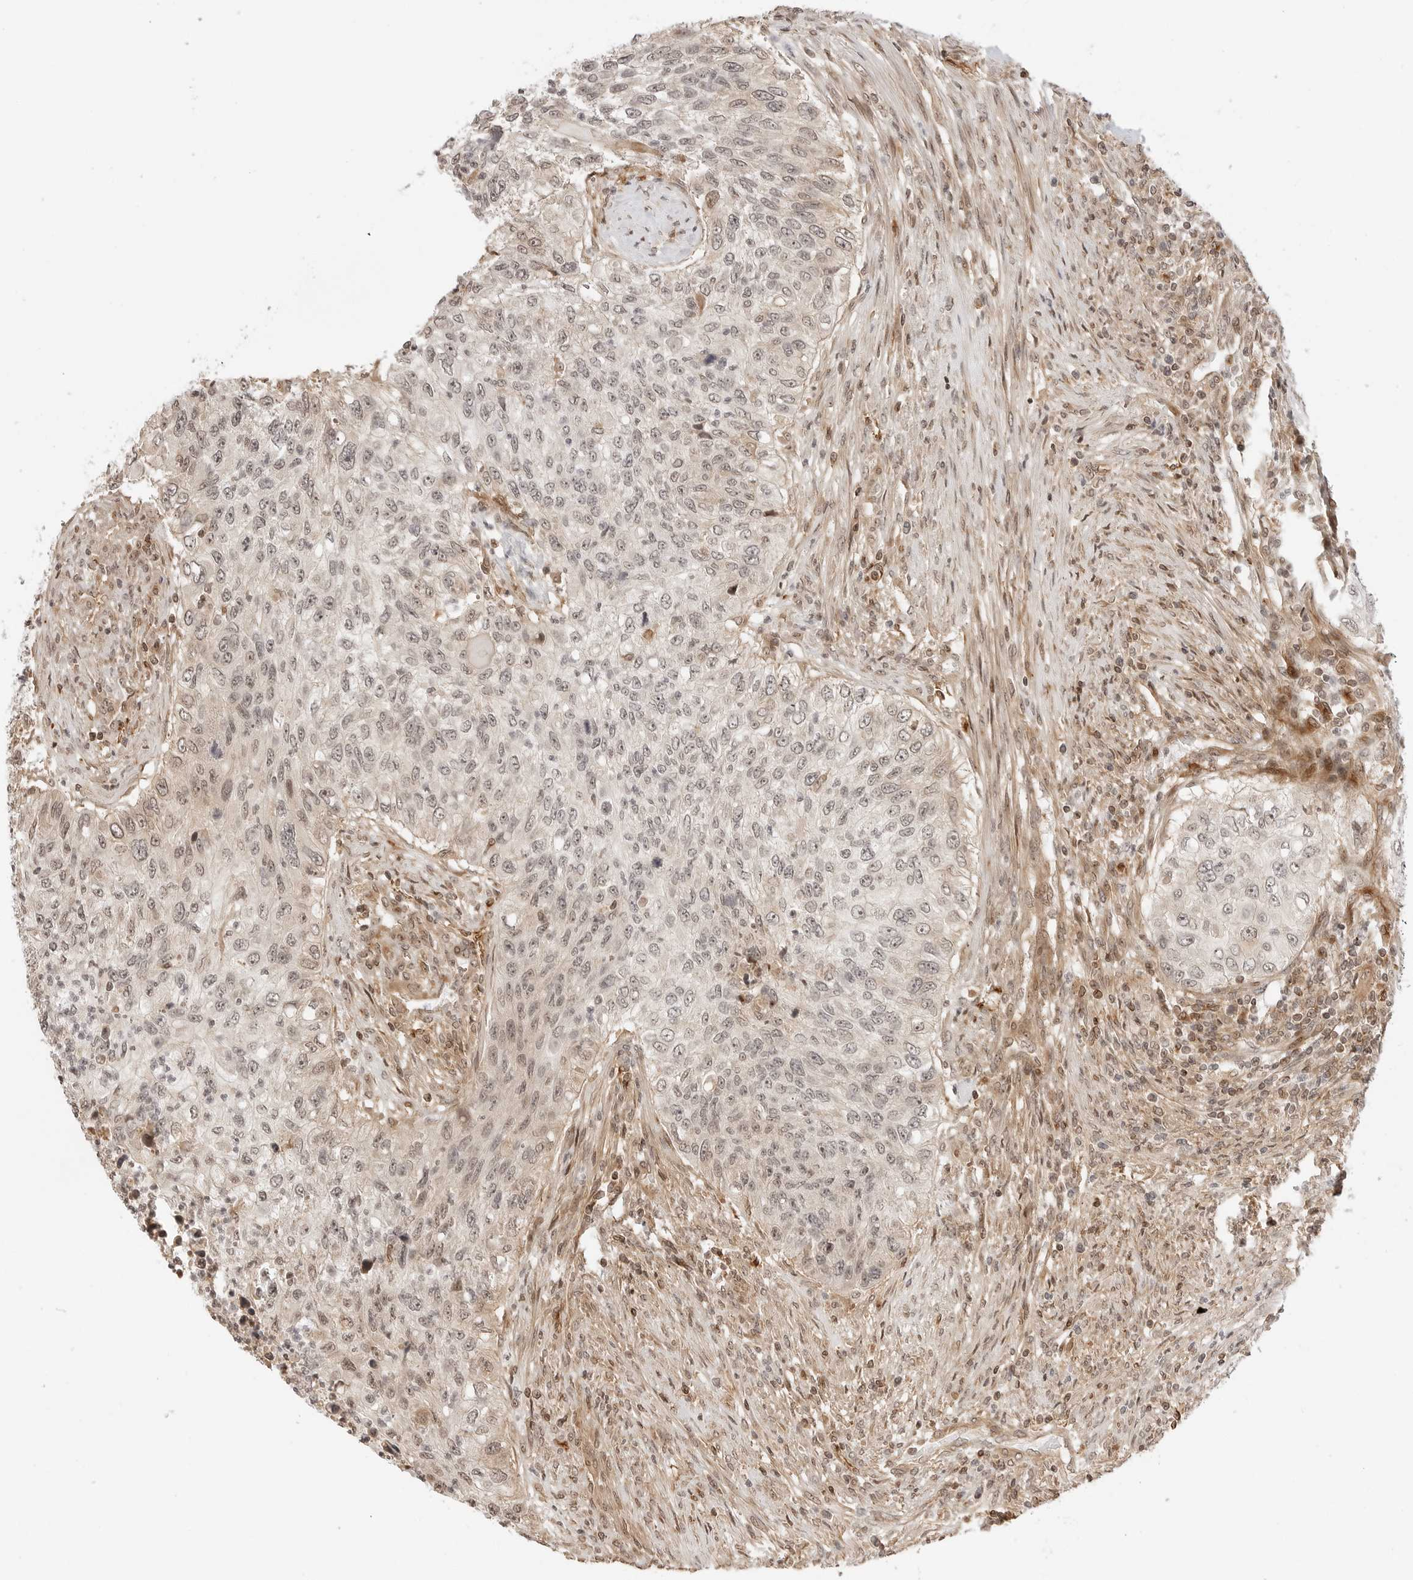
{"staining": {"intensity": "weak", "quantity": "<25%", "location": "nuclear"}, "tissue": "urothelial cancer", "cell_type": "Tumor cells", "image_type": "cancer", "snomed": [{"axis": "morphology", "description": "Urothelial carcinoma, High grade"}, {"axis": "topography", "description": "Urinary bladder"}], "caption": "Micrograph shows no protein positivity in tumor cells of urothelial cancer tissue.", "gene": "GEM", "patient": {"sex": "female", "age": 60}}